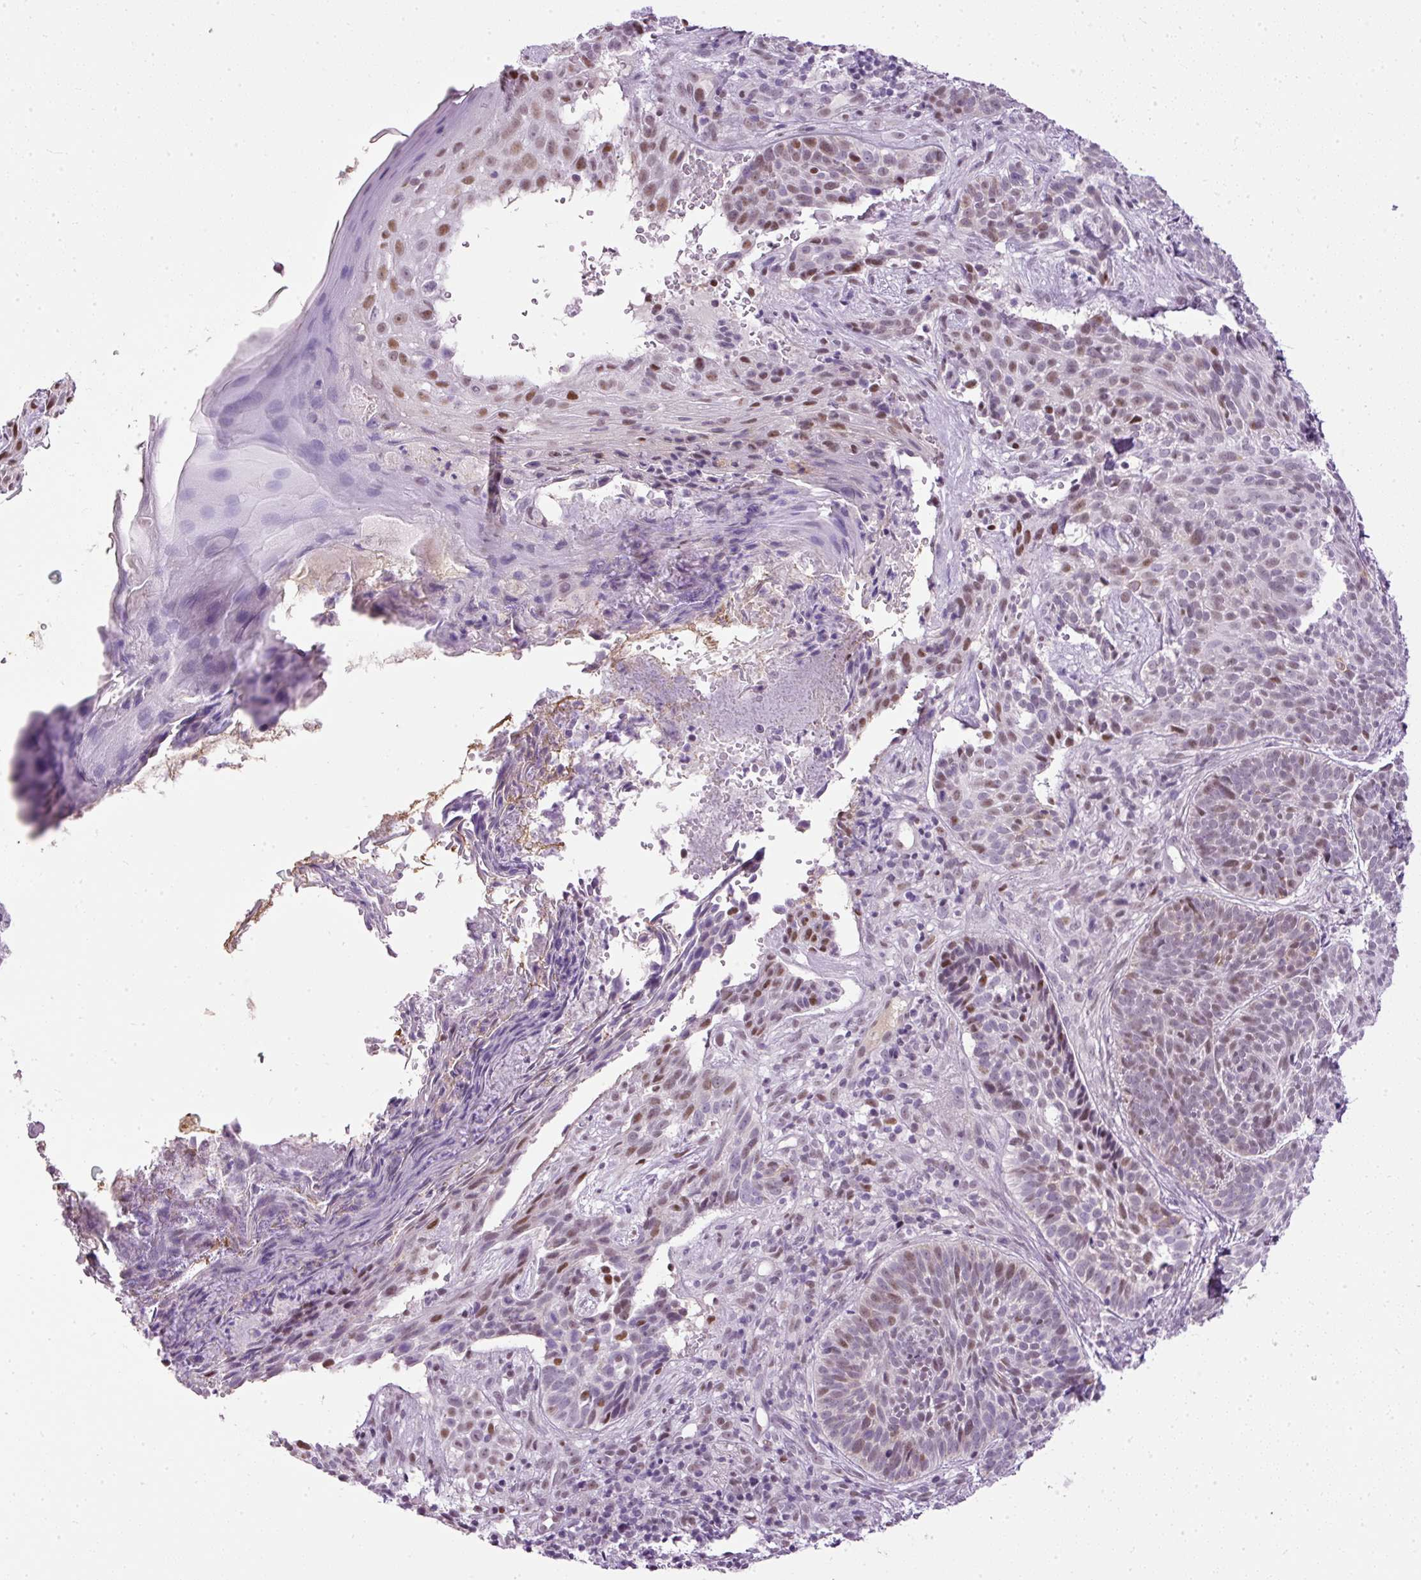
{"staining": {"intensity": "moderate", "quantity": "<25%", "location": "nuclear"}, "tissue": "skin cancer", "cell_type": "Tumor cells", "image_type": "cancer", "snomed": [{"axis": "morphology", "description": "Basal cell carcinoma"}, {"axis": "topography", "description": "Skin"}], "caption": "A brown stain highlights moderate nuclear staining of a protein in basal cell carcinoma (skin) tumor cells.", "gene": "PDE6B", "patient": {"sex": "male", "age": 70}}